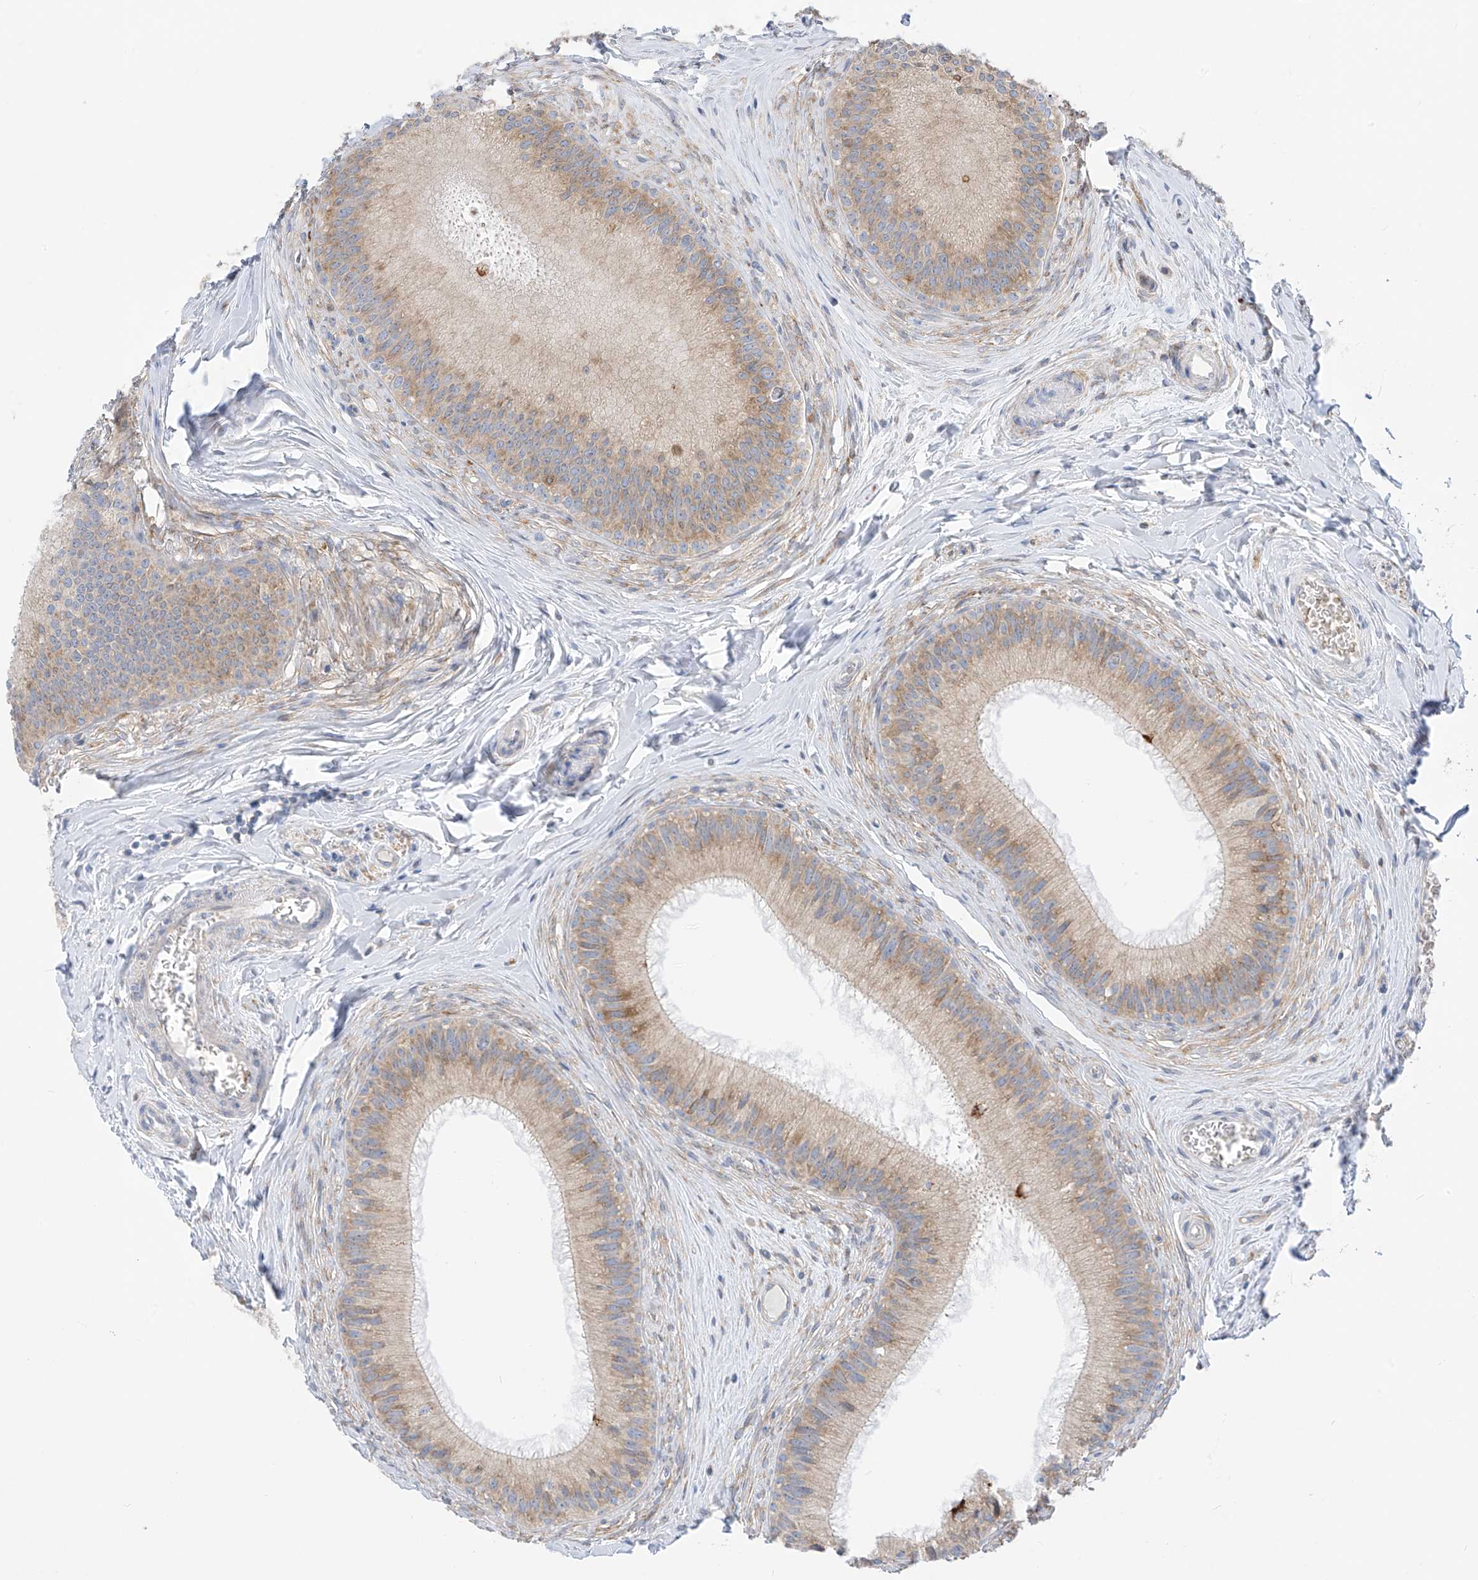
{"staining": {"intensity": "weak", "quantity": ">75%", "location": "cytoplasmic/membranous"}, "tissue": "epididymis", "cell_type": "Glandular cells", "image_type": "normal", "snomed": [{"axis": "morphology", "description": "Normal tissue, NOS"}, {"axis": "topography", "description": "Epididymis"}], "caption": "A histopathology image showing weak cytoplasmic/membranous expression in approximately >75% of glandular cells in unremarkable epididymis, as visualized by brown immunohistochemical staining.", "gene": "ARHGEF40", "patient": {"sex": "male", "age": 27}}